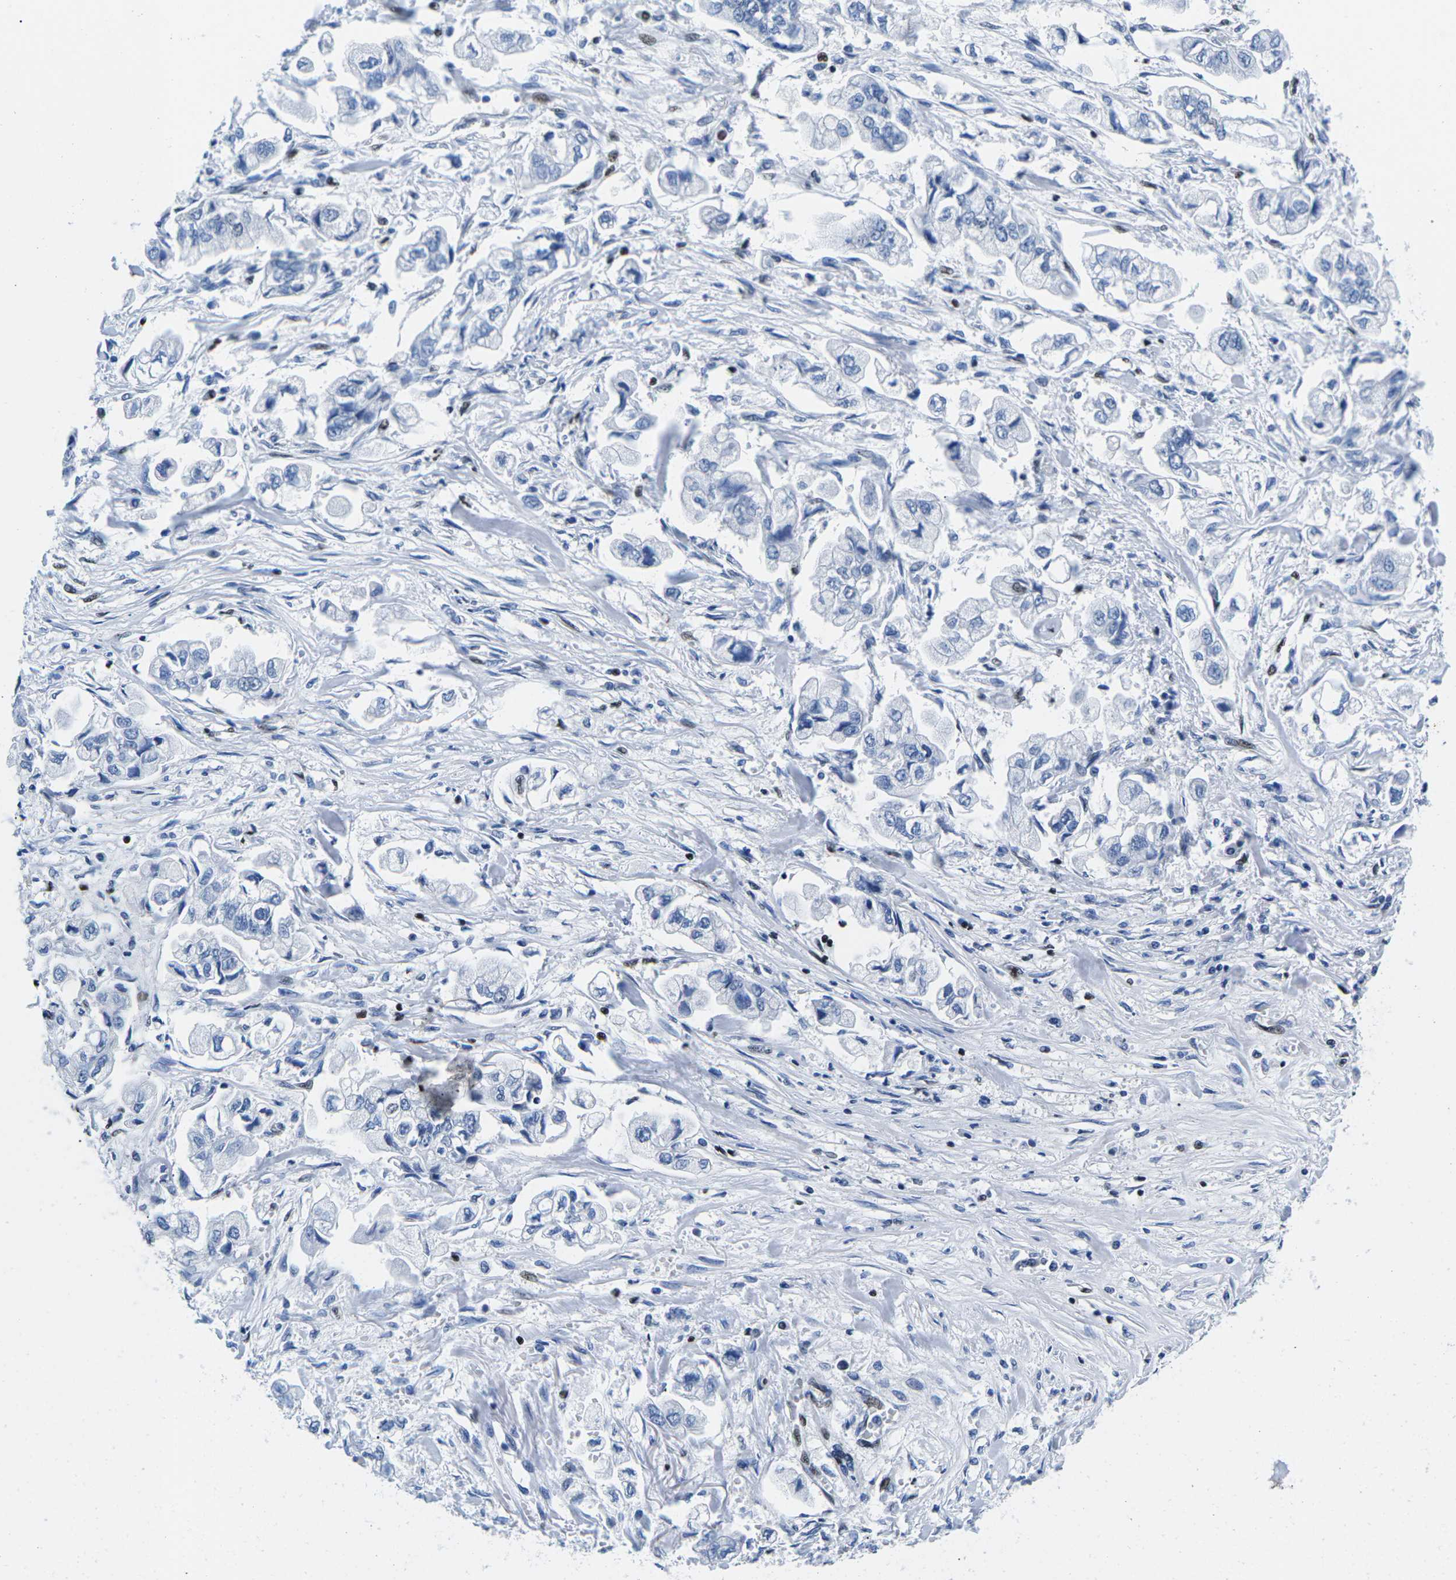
{"staining": {"intensity": "negative", "quantity": "none", "location": "none"}, "tissue": "stomach cancer", "cell_type": "Tumor cells", "image_type": "cancer", "snomed": [{"axis": "morphology", "description": "Normal tissue, NOS"}, {"axis": "morphology", "description": "Adenocarcinoma, NOS"}, {"axis": "topography", "description": "Stomach"}], "caption": "Immunohistochemistry (IHC) image of adenocarcinoma (stomach) stained for a protein (brown), which exhibits no staining in tumor cells.", "gene": "ATF1", "patient": {"sex": "male", "age": 62}}